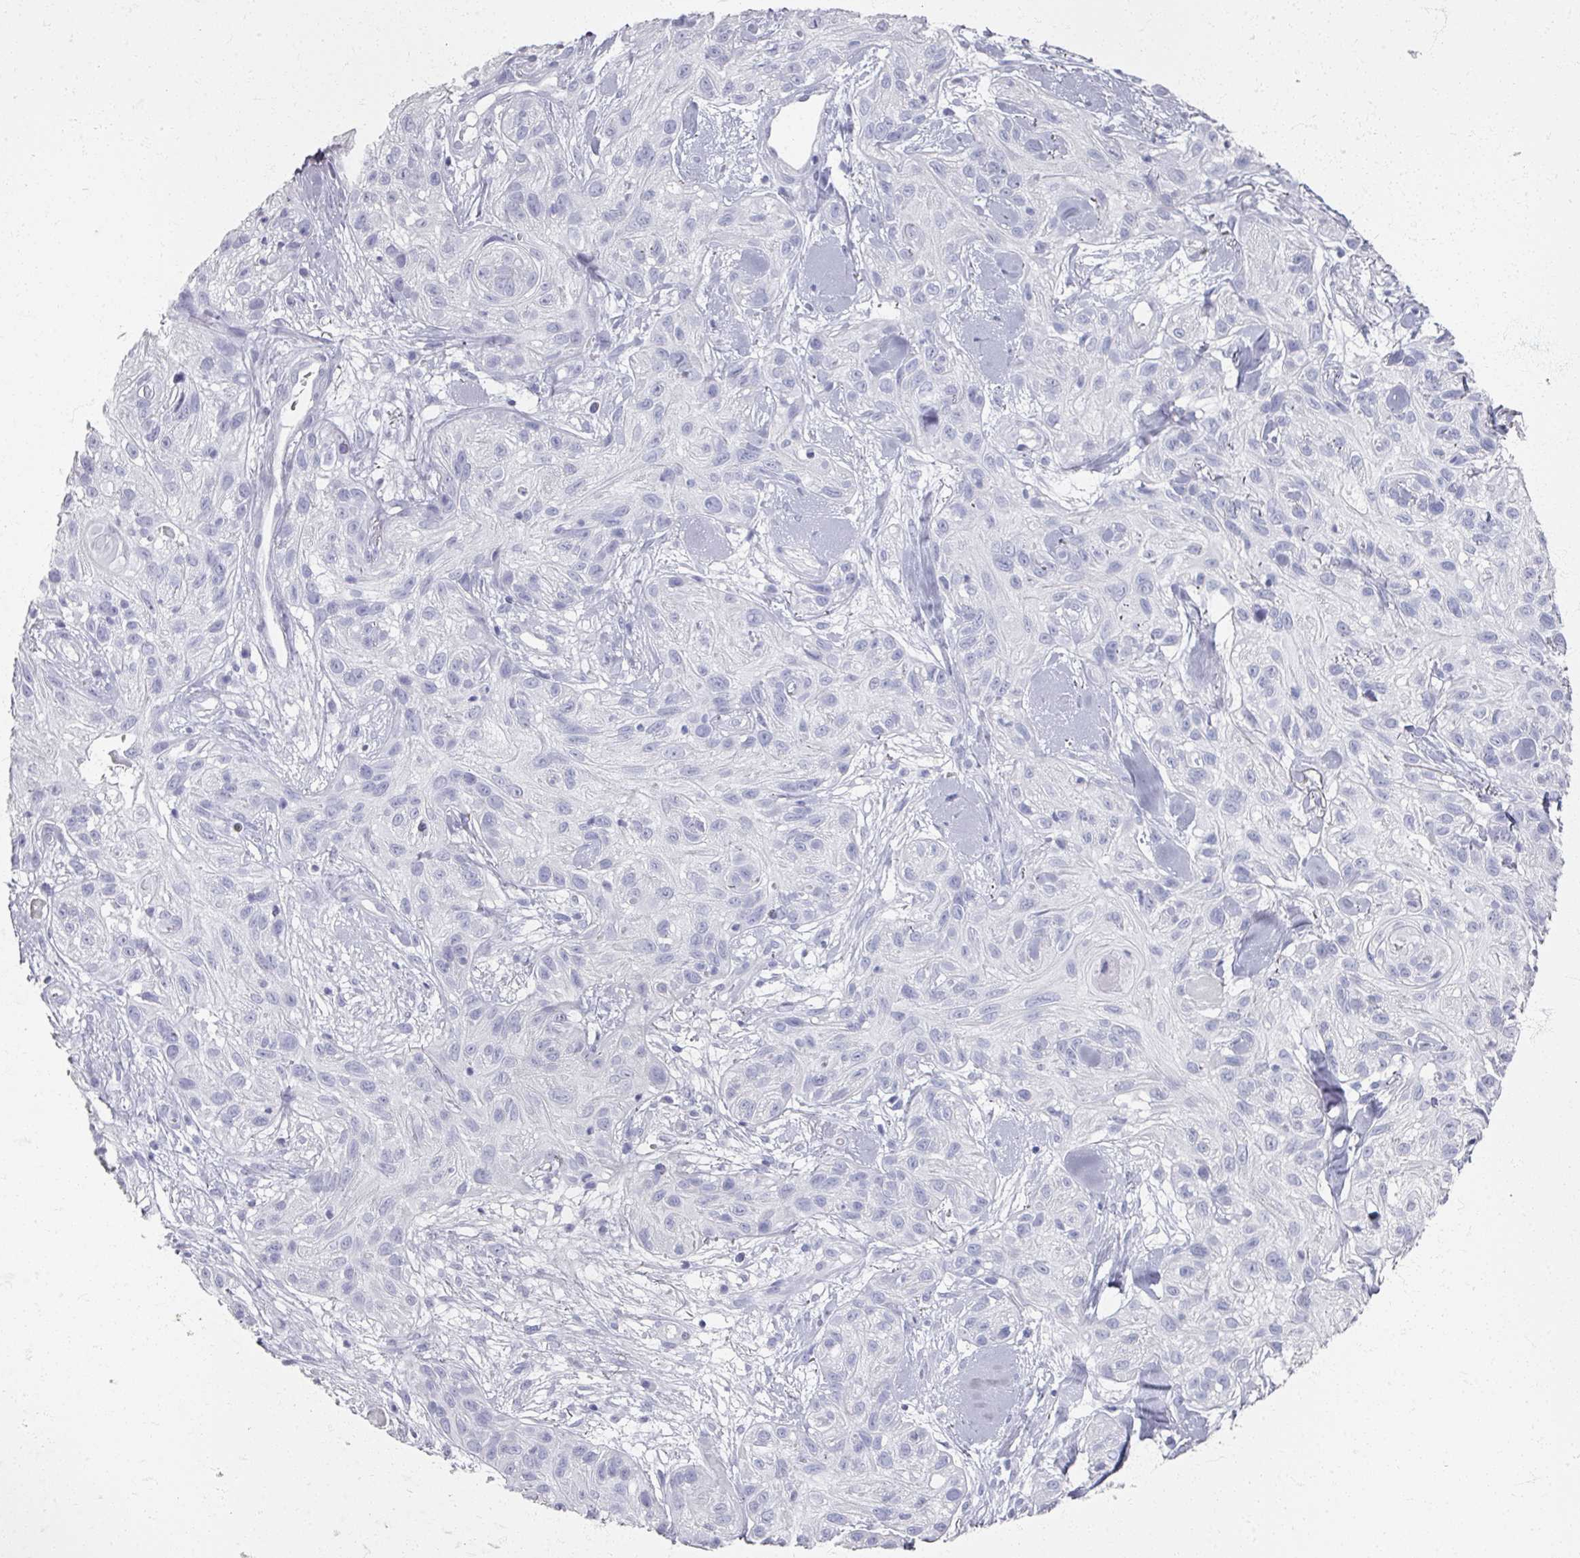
{"staining": {"intensity": "negative", "quantity": "none", "location": "none"}, "tissue": "skin cancer", "cell_type": "Tumor cells", "image_type": "cancer", "snomed": [{"axis": "morphology", "description": "Squamous cell carcinoma, NOS"}, {"axis": "topography", "description": "Skin"}], "caption": "Histopathology image shows no significant protein staining in tumor cells of squamous cell carcinoma (skin).", "gene": "PSKH1", "patient": {"sex": "male", "age": 82}}